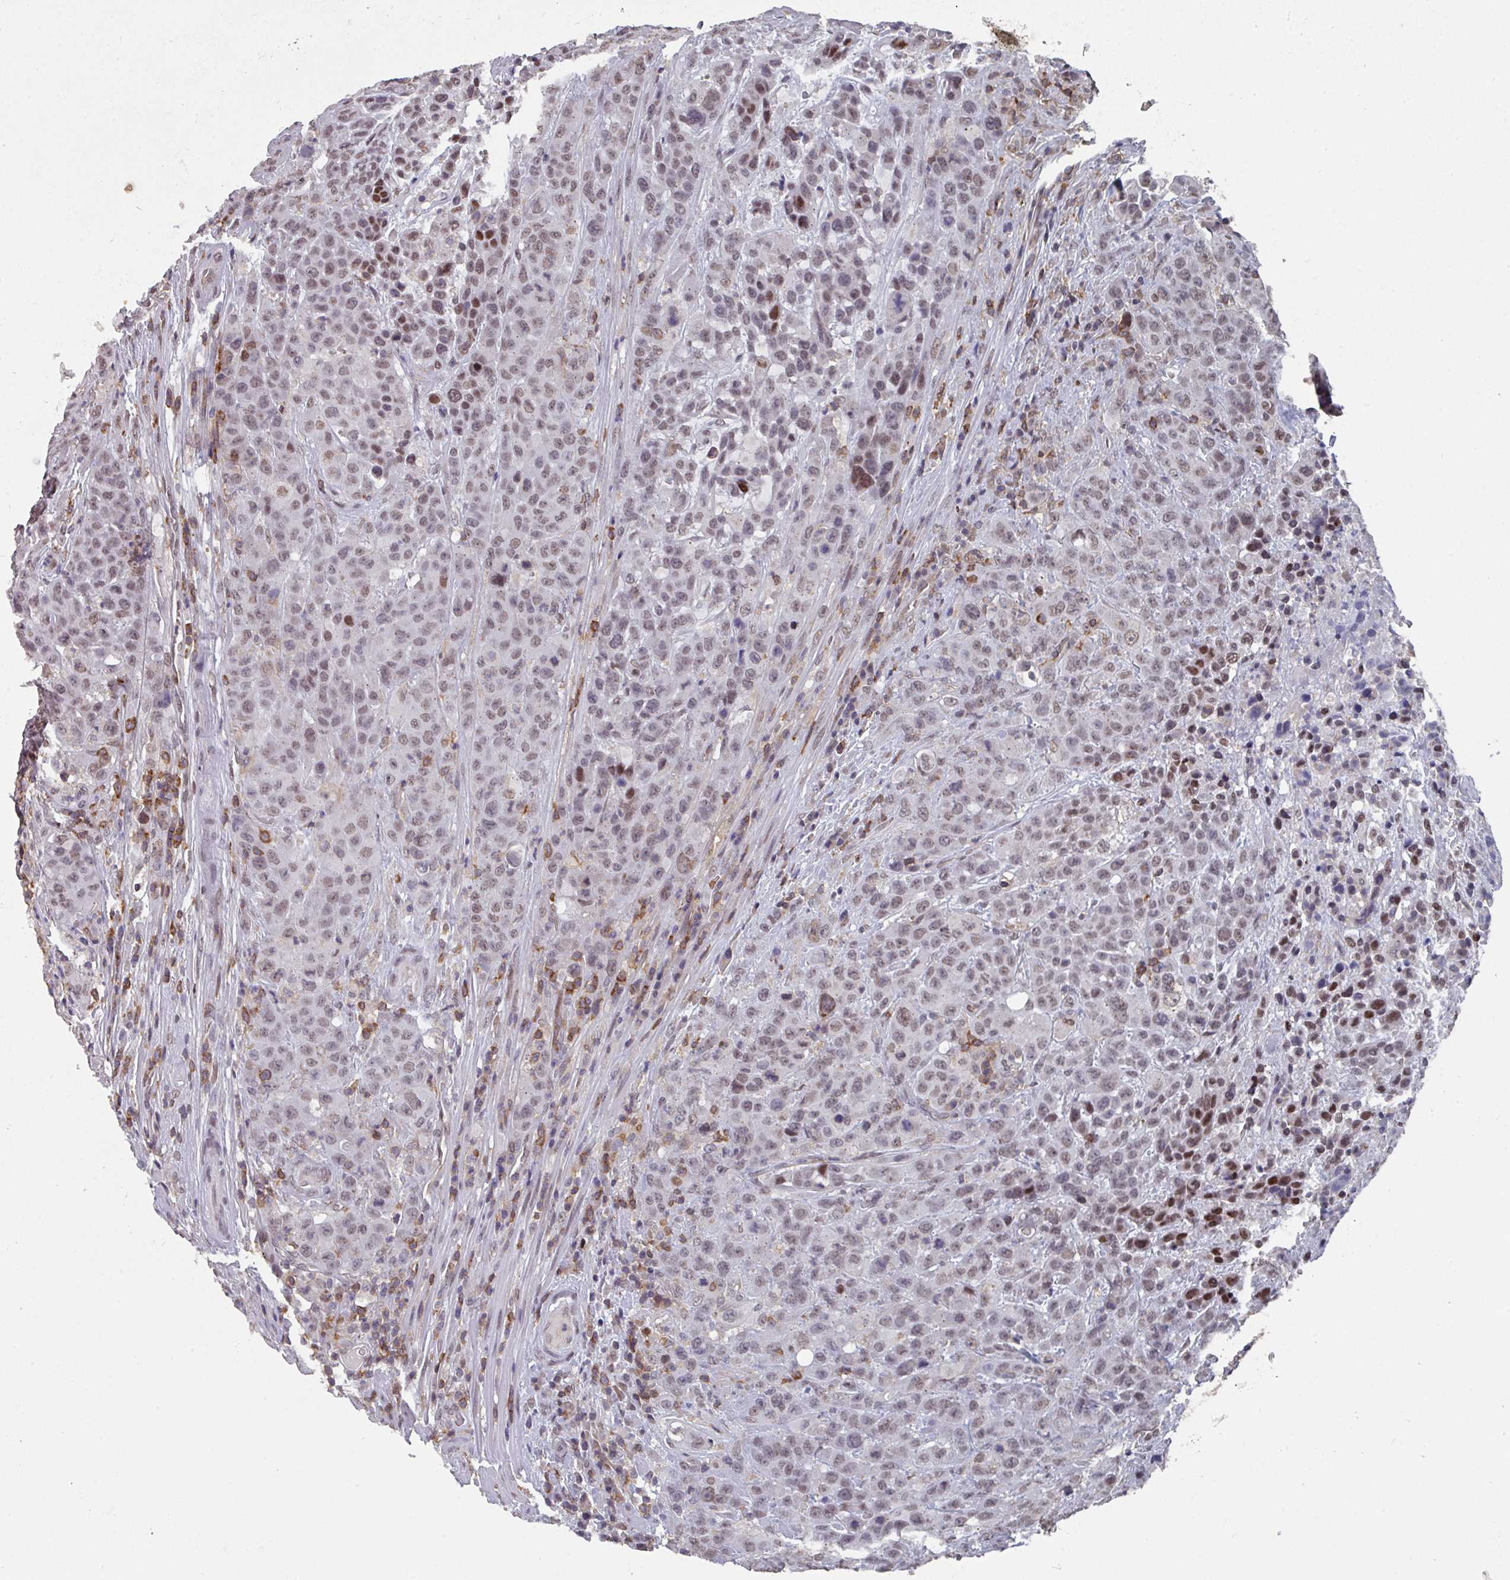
{"staining": {"intensity": "weak", "quantity": ">75%", "location": "nuclear"}, "tissue": "colorectal cancer", "cell_type": "Tumor cells", "image_type": "cancer", "snomed": [{"axis": "morphology", "description": "Adenocarcinoma, NOS"}, {"axis": "topography", "description": "Colon"}], "caption": "There is low levels of weak nuclear expression in tumor cells of adenocarcinoma (colorectal), as demonstrated by immunohistochemical staining (brown color).", "gene": "RASAL3", "patient": {"sex": "male", "age": 62}}